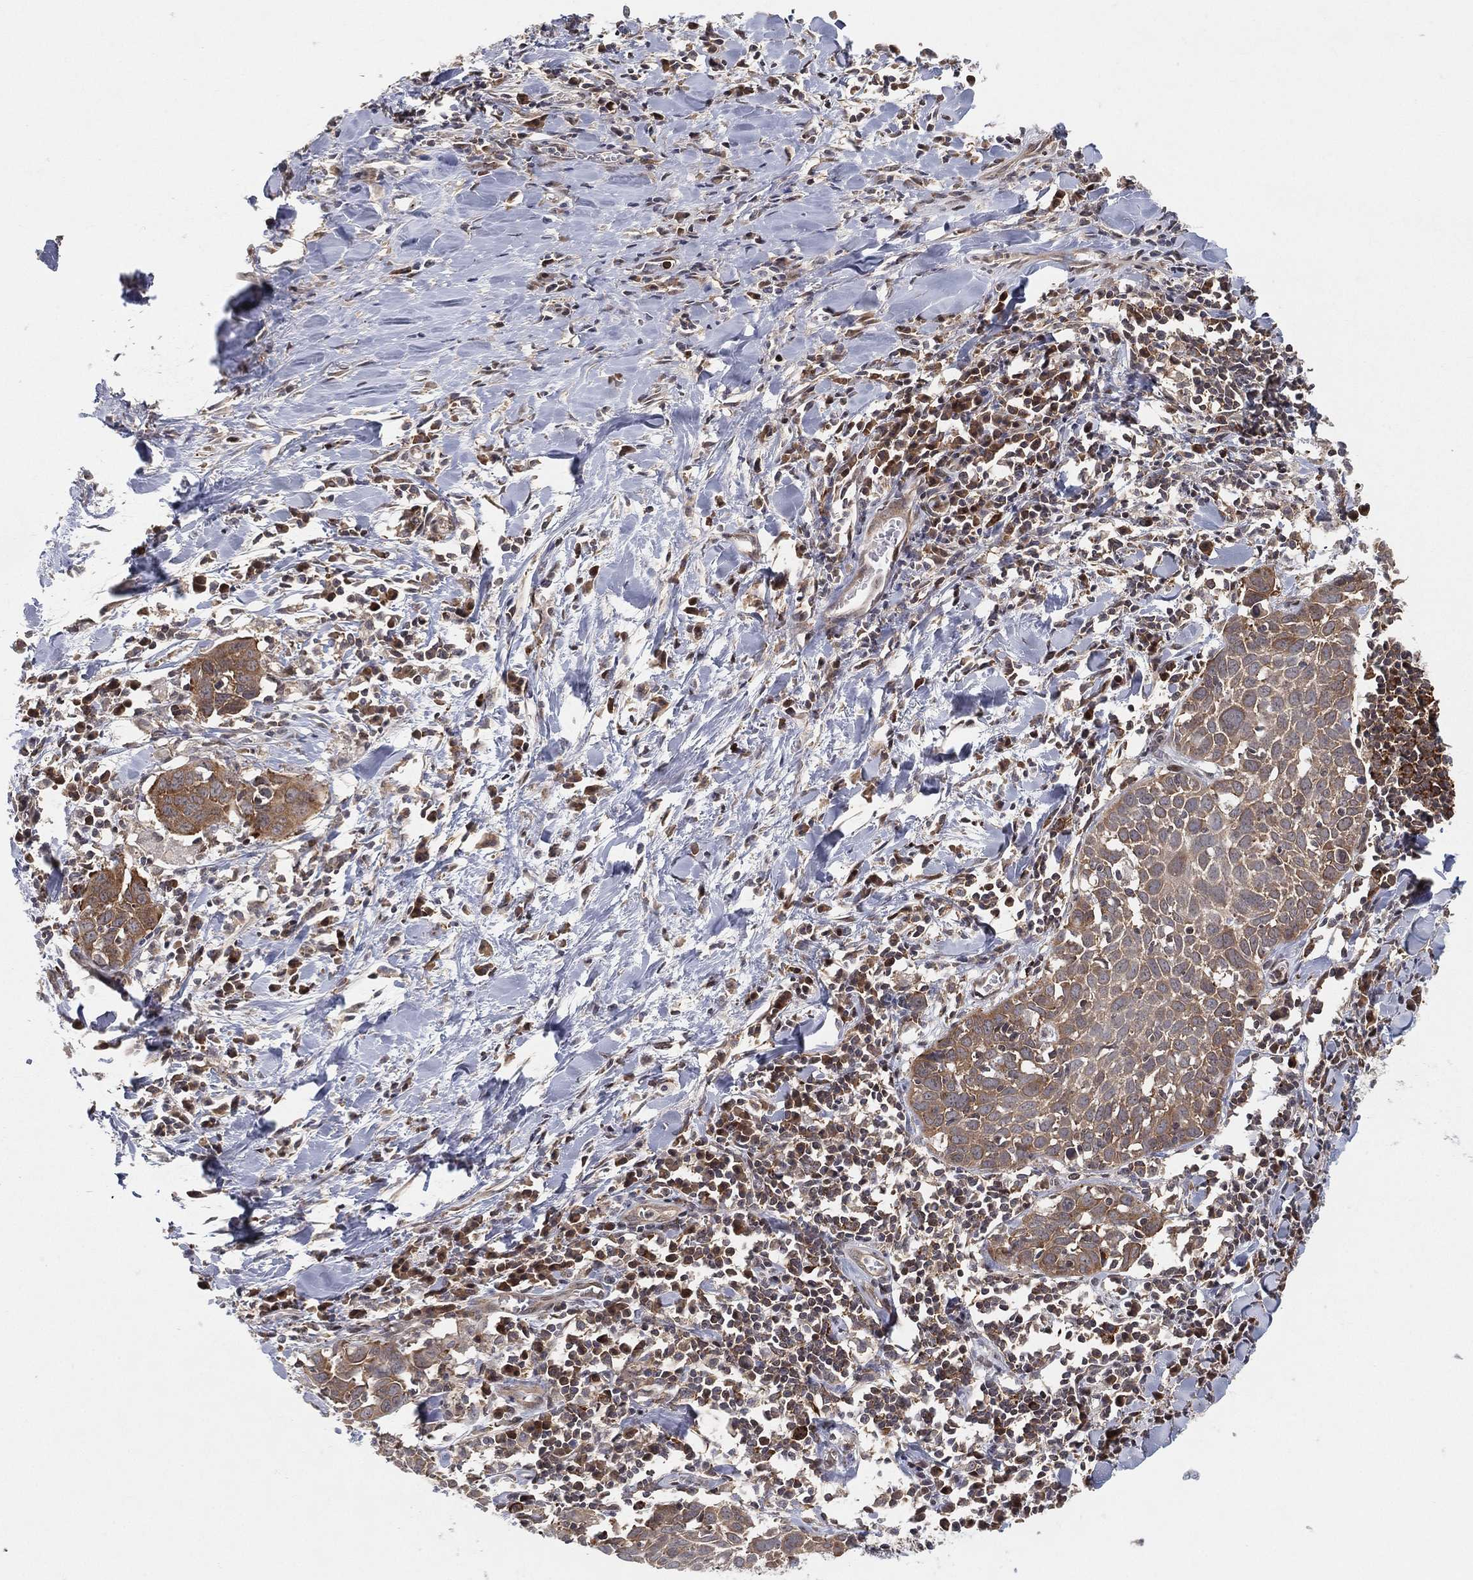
{"staining": {"intensity": "weak", "quantity": "25%-75%", "location": "cytoplasmic/membranous"}, "tissue": "lung cancer", "cell_type": "Tumor cells", "image_type": "cancer", "snomed": [{"axis": "morphology", "description": "Squamous cell carcinoma, NOS"}, {"axis": "topography", "description": "Lung"}], "caption": "This histopathology image displays immunohistochemistry staining of squamous cell carcinoma (lung), with low weak cytoplasmic/membranous expression in approximately 25%-75% of tumor cells.", "gene": "TMTC4", "patient": {"sex": "male", "age": 57}}